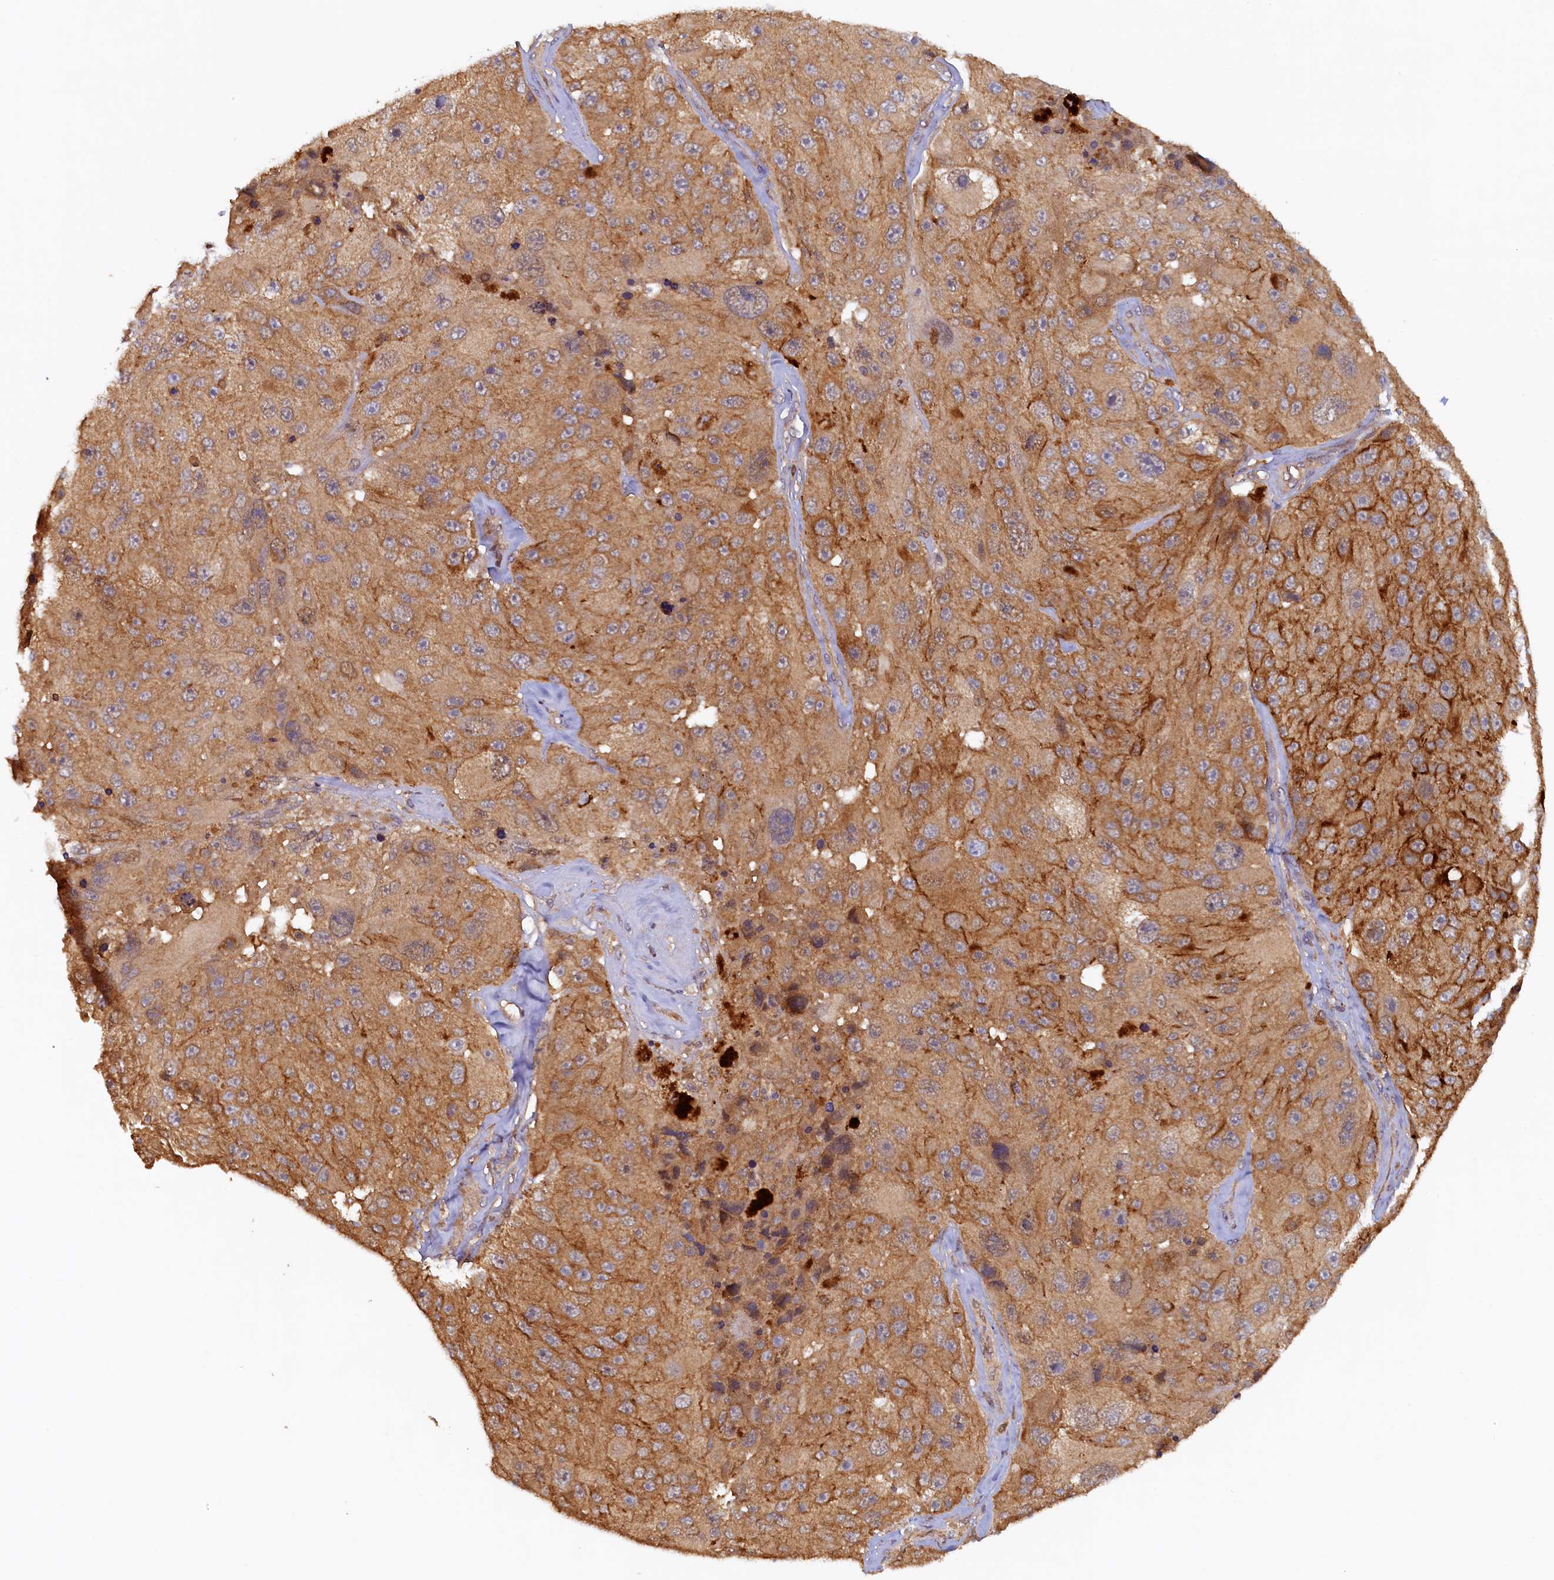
{"staining": {"intensity": "moderate", "quantity": ">75%", "location": "cytoplasmic/membranous"}, "tissue": "melanoma", "cell_type": "Tumor cells", "image_type": "cancer", "snomed": [{"axis": "morphology", "description": "Malignant melanoma, Metastatic site"}, {"axis": "topography", "description": "Lymph node"}], "caption": "Melanoma tissue demonstrates moderate cytoplasmic/membranous positivity in about >75% of tumor cells, visualized by immunohistochemistry.", "gene": "UBL7", "patient": {"sex": "male", "age": 62}}